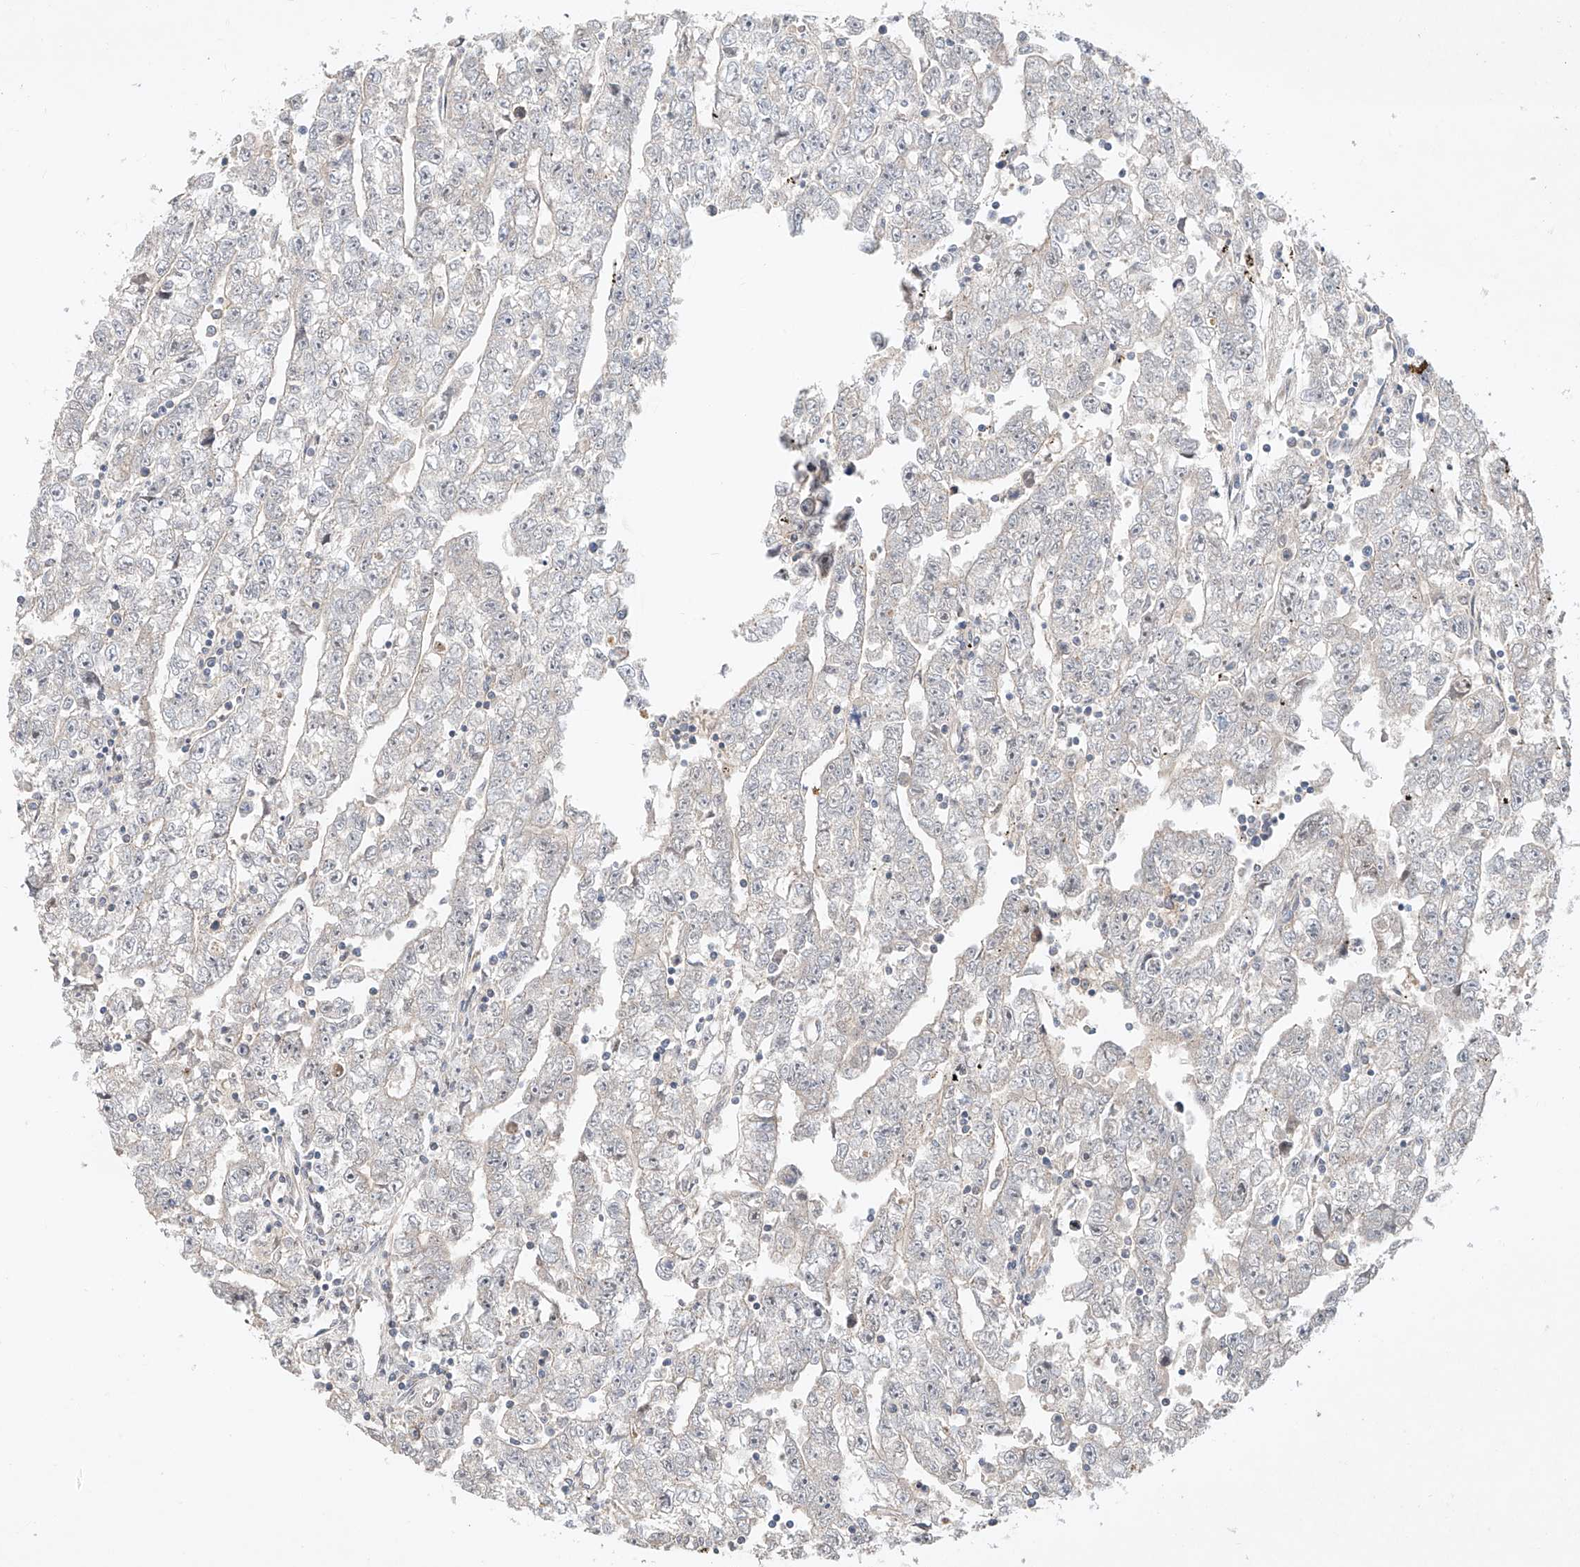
{"staining": {"intensity": "negative", "quantity": "none", "location": "none"}, "tissue": "testis cancer", "cell_type": "Tumor cells", "image_type": "cancer", "snomed": [{"axis": "morphology", "description": "Carcinoma, Embryonal, NOS"}, {"axis": "topography", "description": "Testis"}], "caption": "High power microscopy micrograph of an IHC micrograph of testis cancer (embryonal carcinoma), revealing no significant expression in tumor cells.", "gene": "TASP1", "patient": {"sex": "male", "age": 25}}